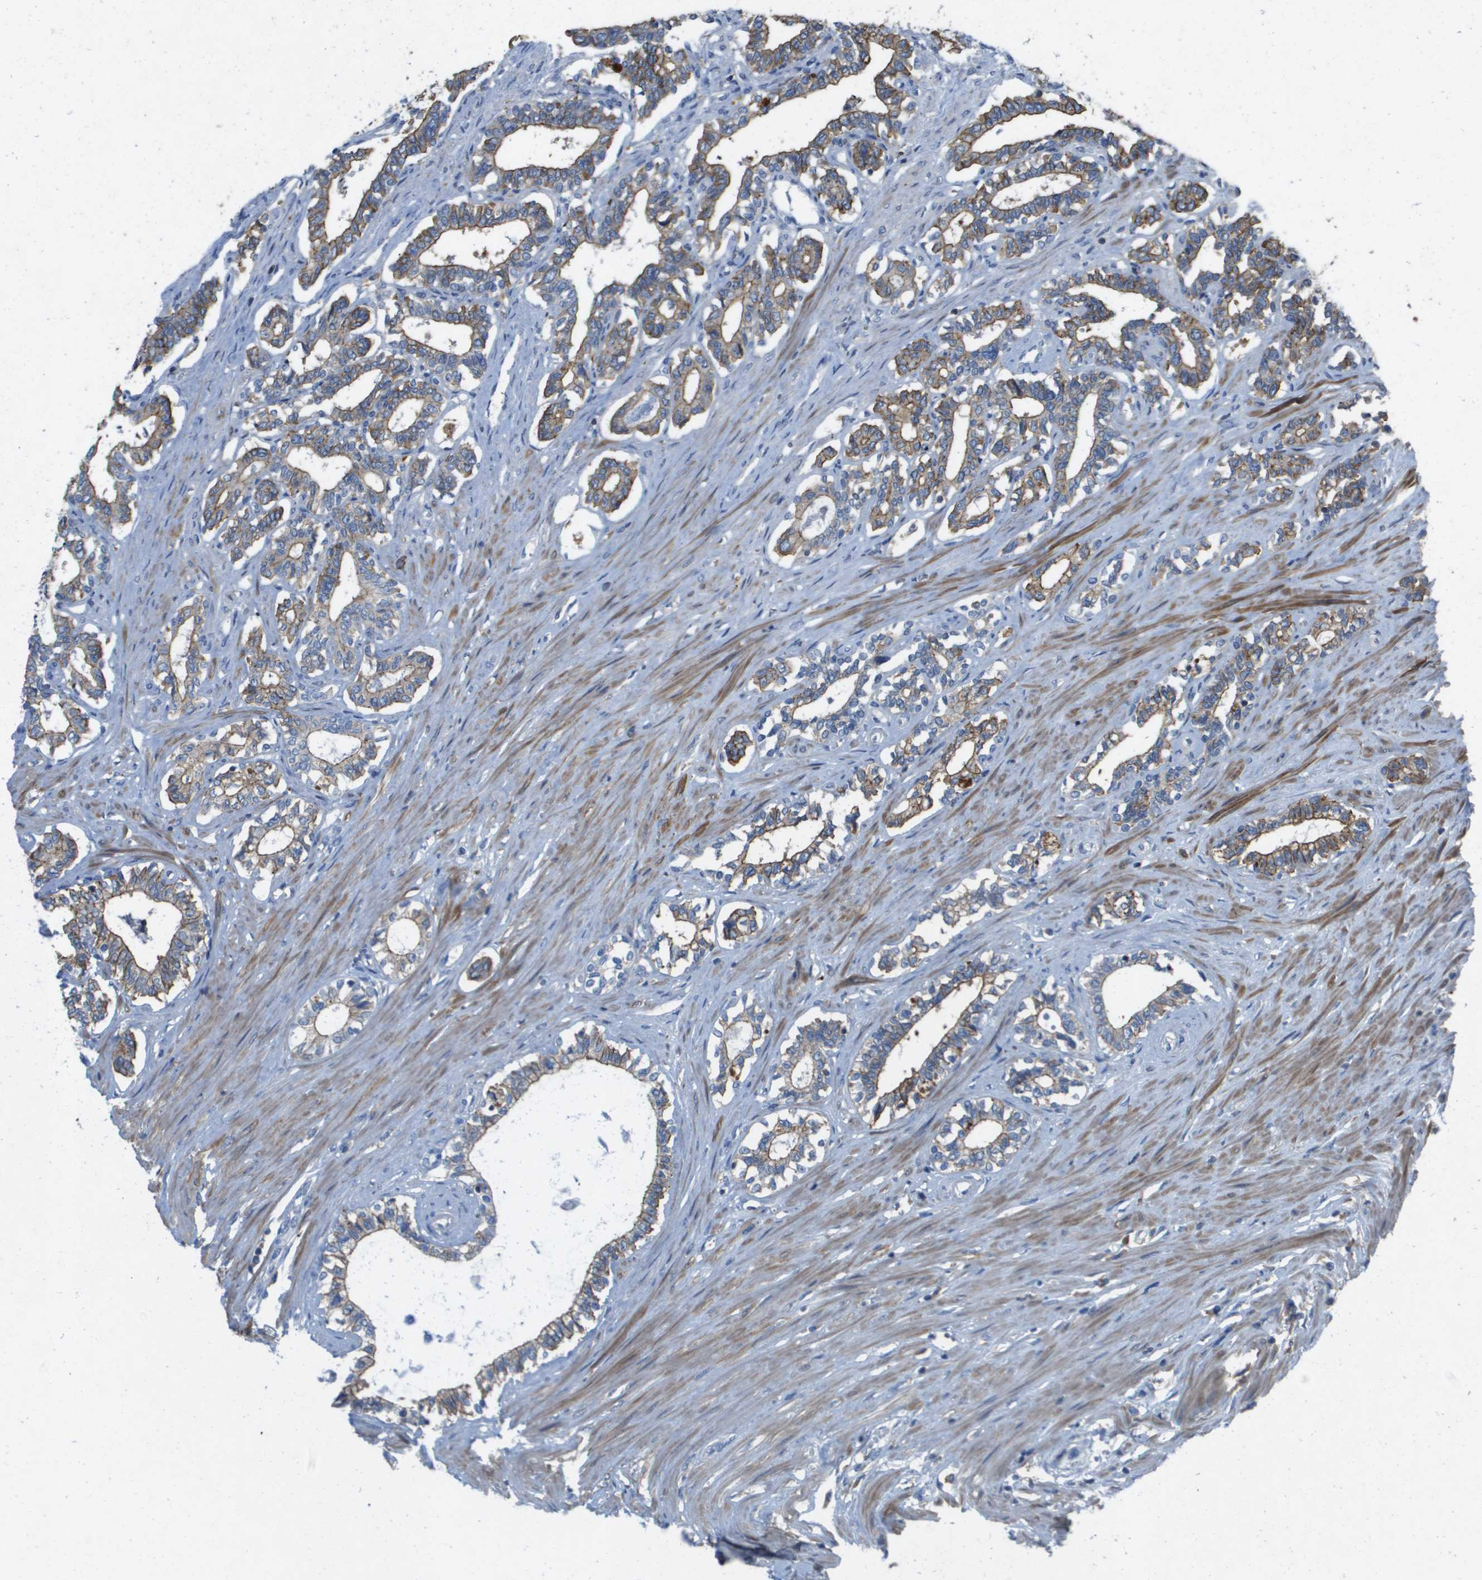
{"staining": {"intensity": "moderate", "quantity": "25%-75%", "location": "cytoplasmic/membranous"}, "tissue": "seminal vesicle", "cell_type": "Glandular cells", "image_type": "normal", "snomed": [{"axis": "morphology", "description": "Normal tissue, NOS"}, {"axis": "morphology", "description": "Adenocarcinoma, High grade"}, {"axis": "topography", "description": "Prostate"}, {"axis": "topography", "description": "Seminal veicle"}], "caption": "This photomicrograph reveals IHC staining of unremarkable seminal vesicle, with medium moderate cytoplasmic/membranous expression in about 25%-75% of glandular cells.", "gene": "CLCA4", "patient": {"sex": "male", "age": 55}}